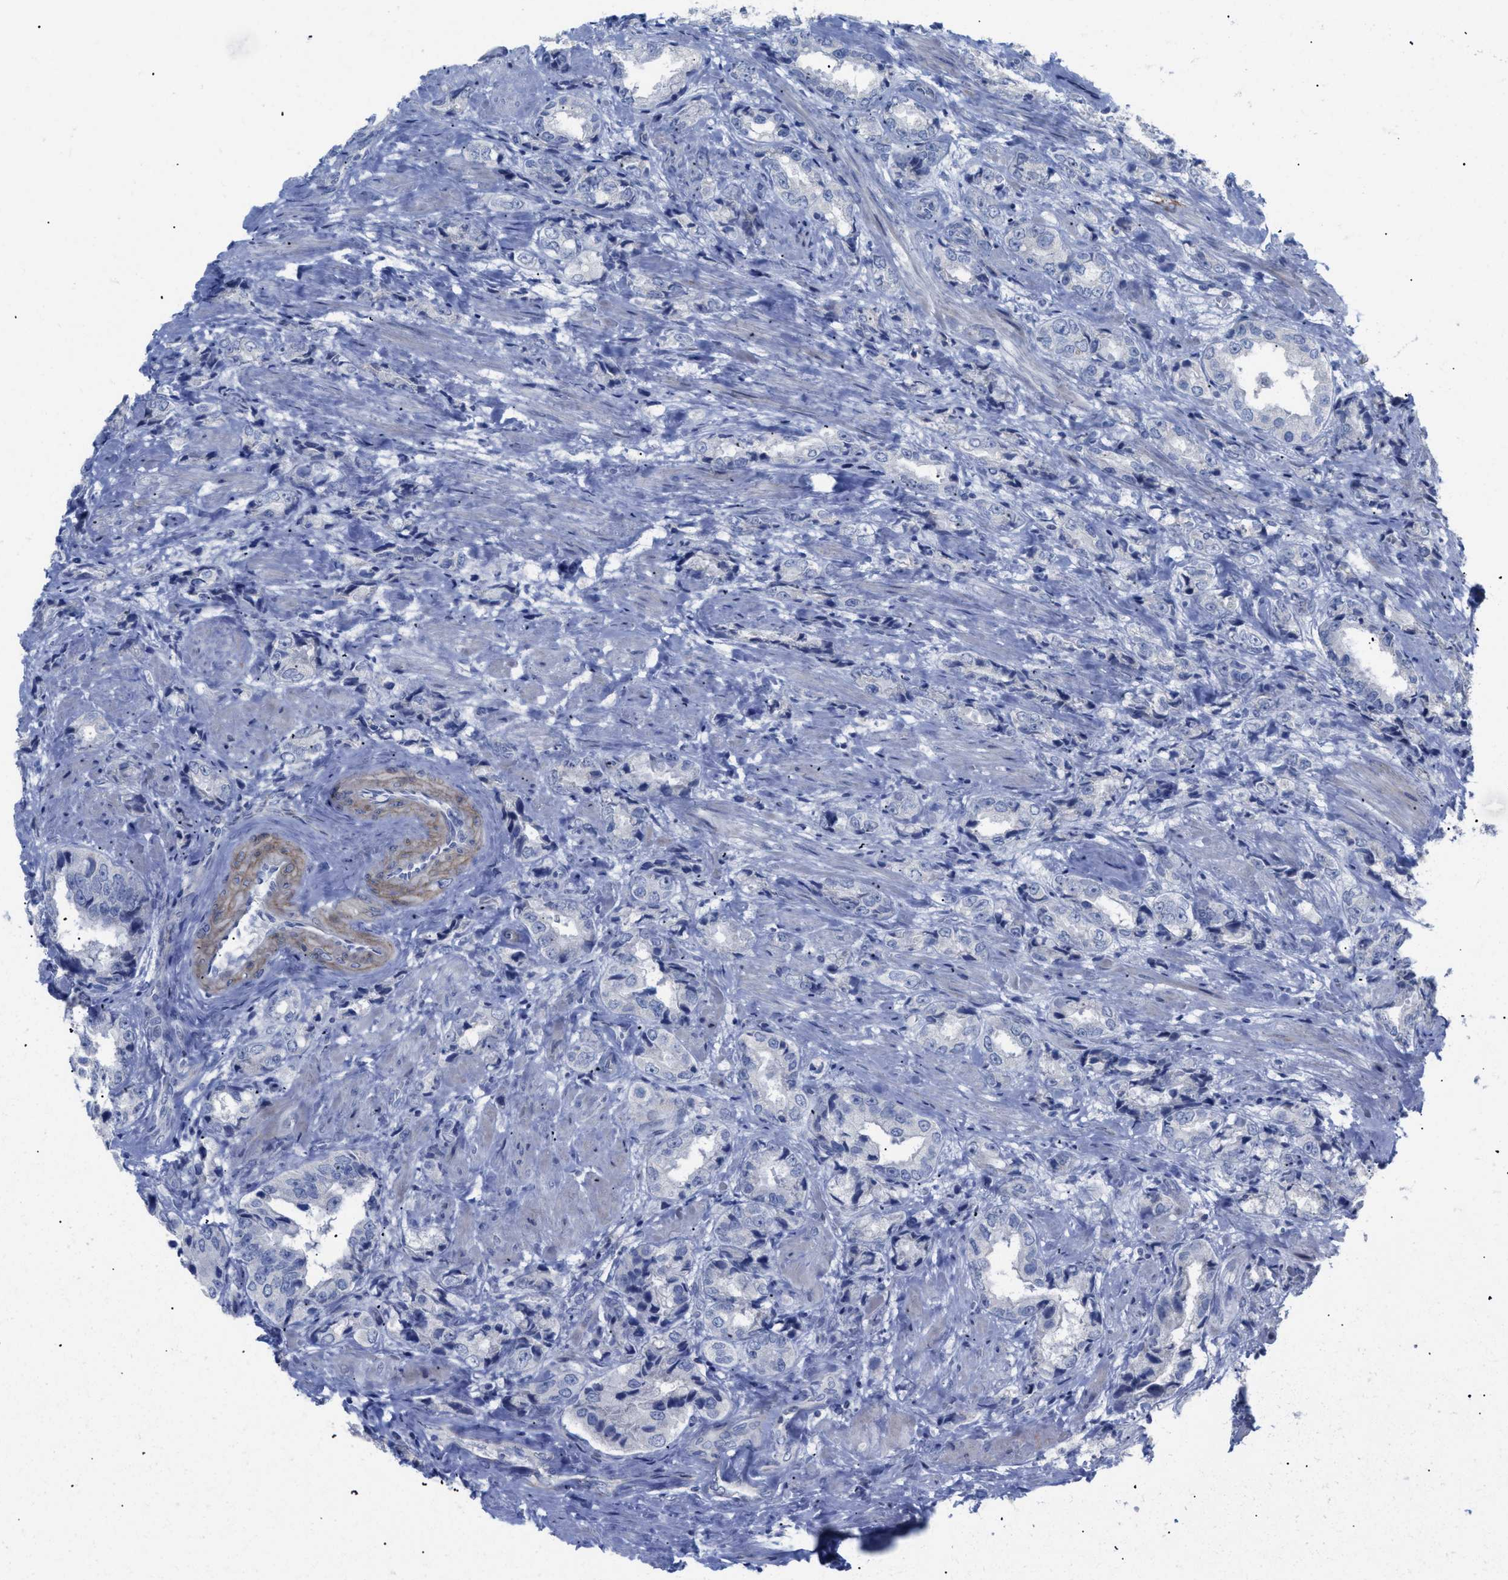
{"staining": {"intensity": "negative", "quantity": "none", "location": "none"}, "tissue": "prostate cancer", "cell_type": "Tumor cells", "image_type": "cancer", "snomed": [{"axis": "morphology", "description": "Adenocarcinoma, High grade"}, {"axis": "topography", "description": "Prostate"}], "caption": "Tumor cells are negative for protein expression in human adenocarcinoma (high-grade) (prostate).", "gene": "CAV3", "patient": {"sex": "male", "age": 61}}